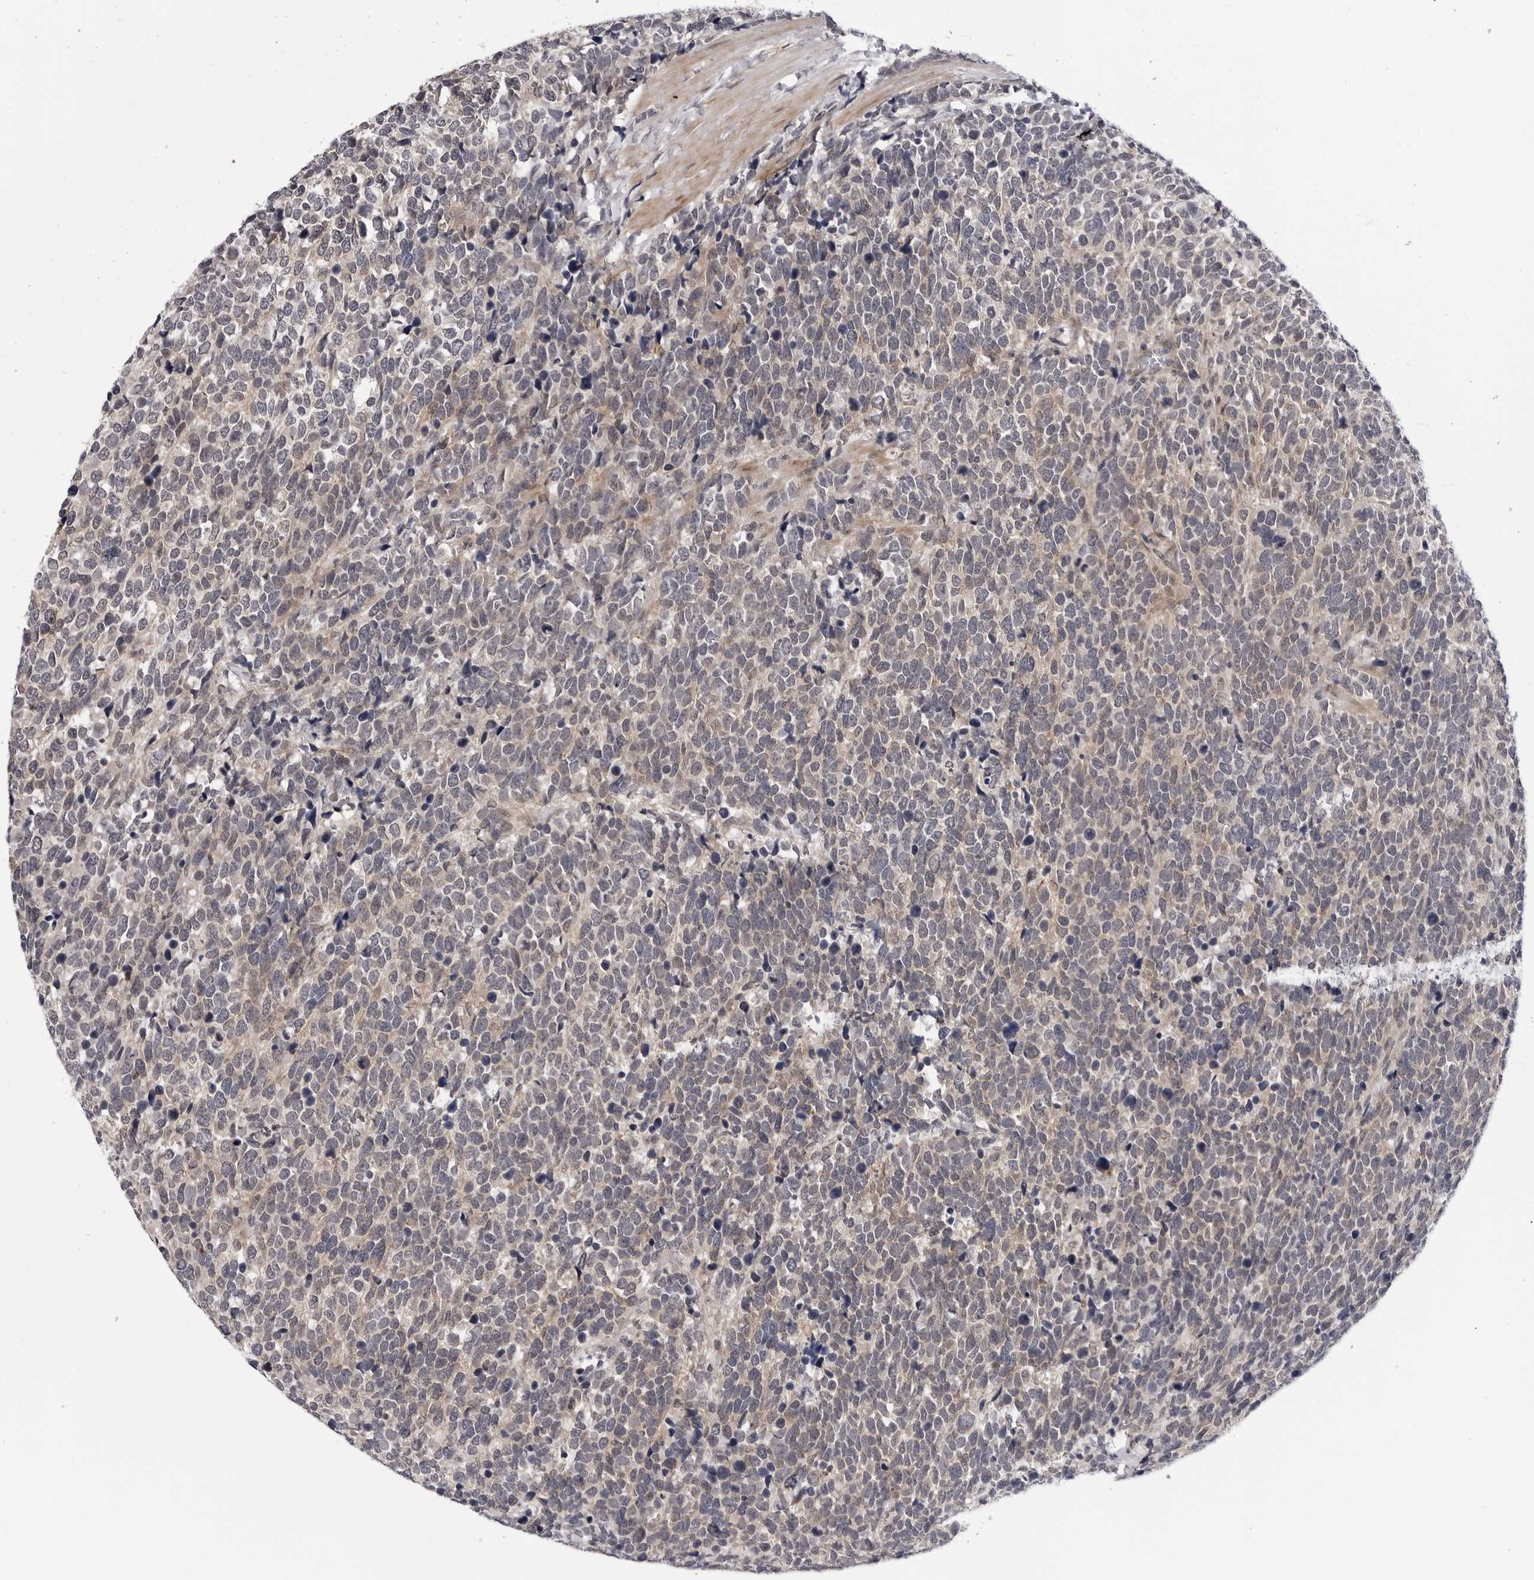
{"staining": {"intensity": "negative", "quantity": "none", "location": "none"}, "tissue": "urothelial cancer", "cell_type": "Tumor cells", "image_type": "cancer", "snomed": [{"axis": "morphology", "description": "Urothelial carcinoma, High grade"}, {"axis": "topography", "description": "Urinary bladder"}], "caption": "Protein analysis of urothelial carcinoma (high-grade) exhibits no significant staining in tumor cells. (Stains: DAB immunohistochemistry (IHC) with hematoxylin counter stain, Microscopy: brightfield microscopy at high magnification).", "gene": "KIAA1614", "patient": {"sex": "female", "age": 82}}